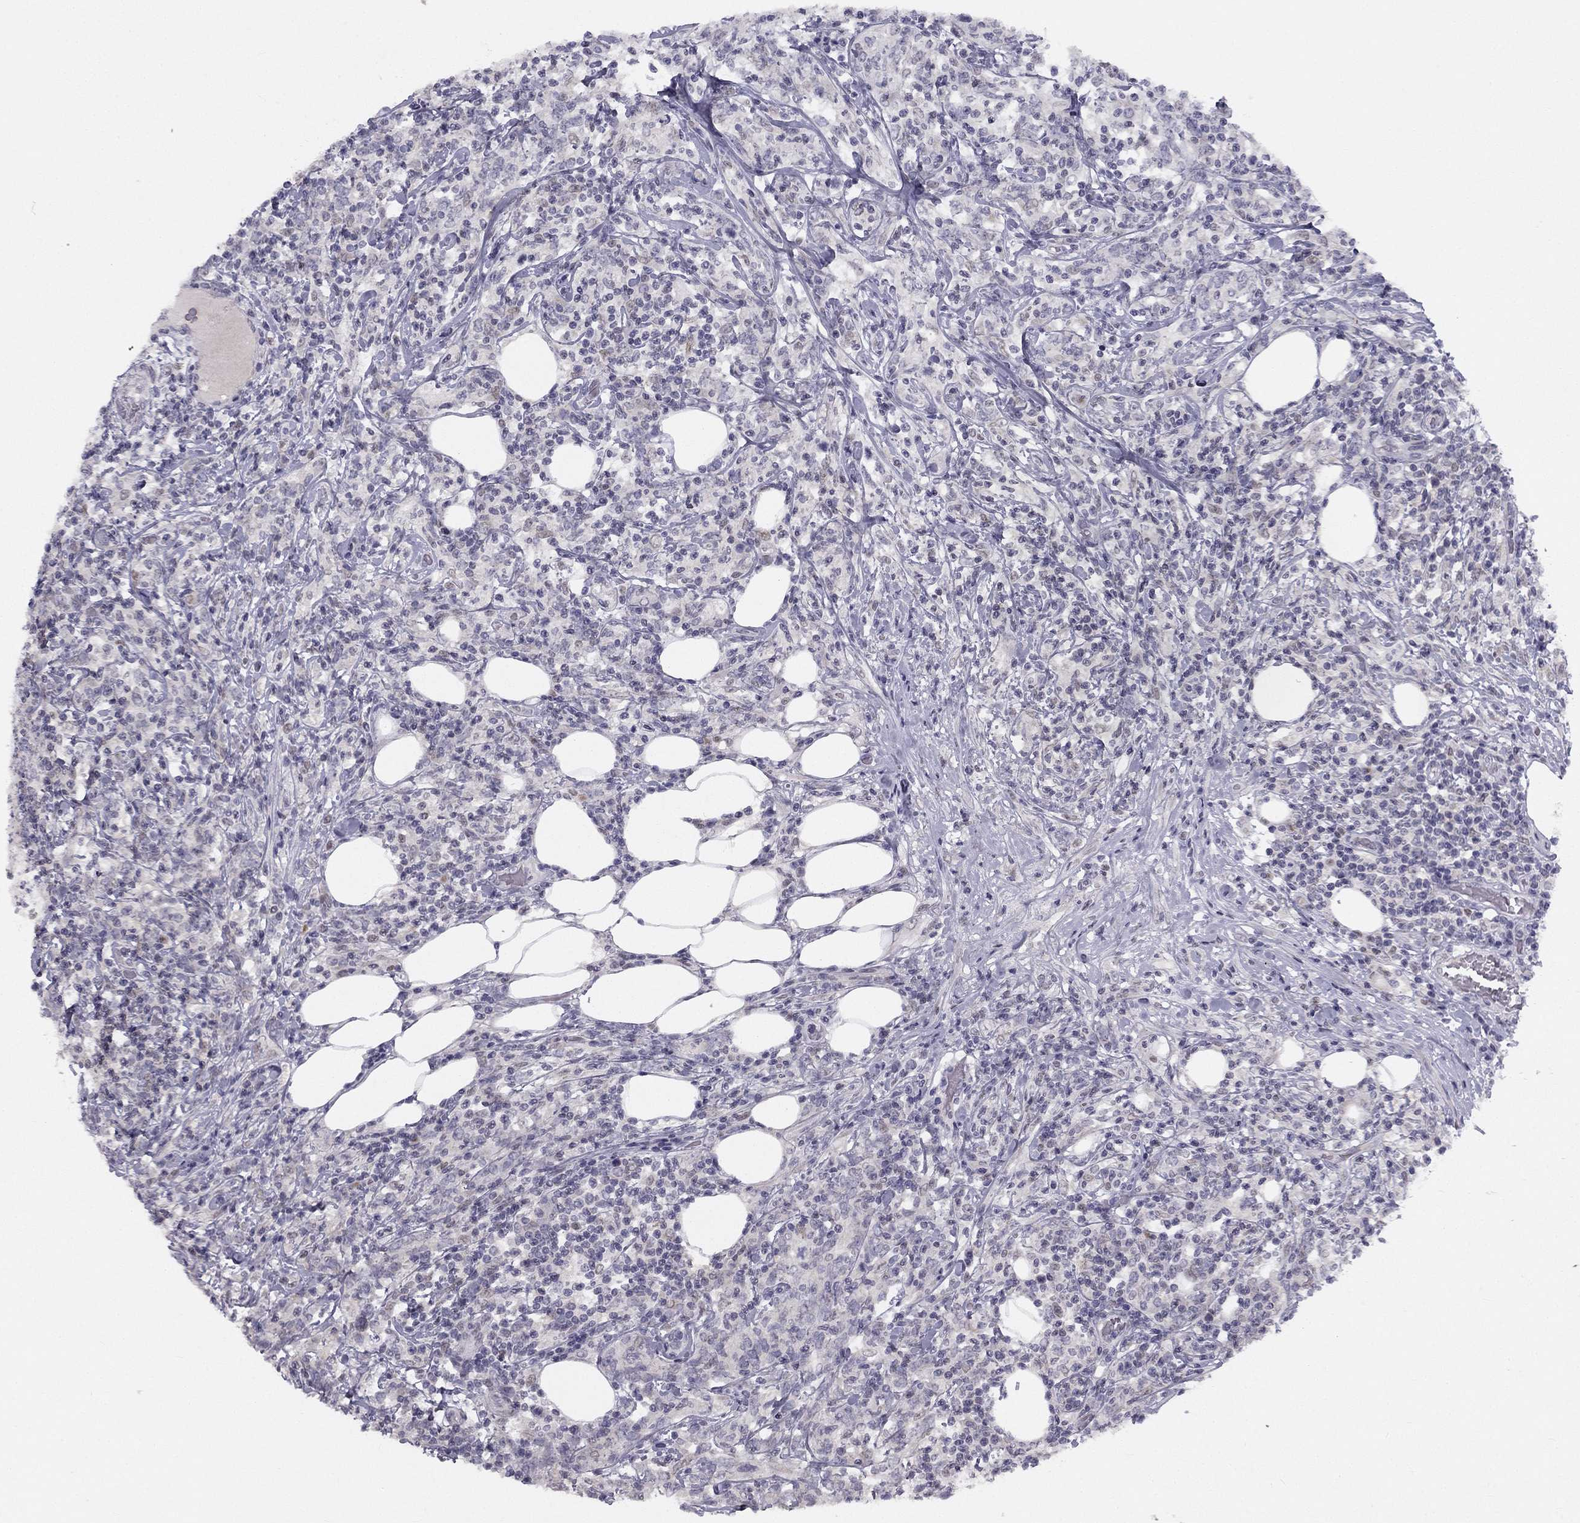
{"staining": {"intensity": "negative", "quantity": "none", "location": "none"}, "tissue": "lymphoma", "cell_type": "Tumor cells", "image_type": "cancer", "snomed": [{"axis": "morphology", "description": "Malignant lymphoma, non-Hodgkin's type, High grade"}, {"axis": "topography", "description": "Lymph node"}], "caption": "This micrograph is of lymphoma stained with immunohistochemistry to label a protein in brown with the nuclei are counter-stained blue. There is no positivity in tumor cells.", "gene": "TRPS1", "patient": {"sex": "female", "age": 84}}